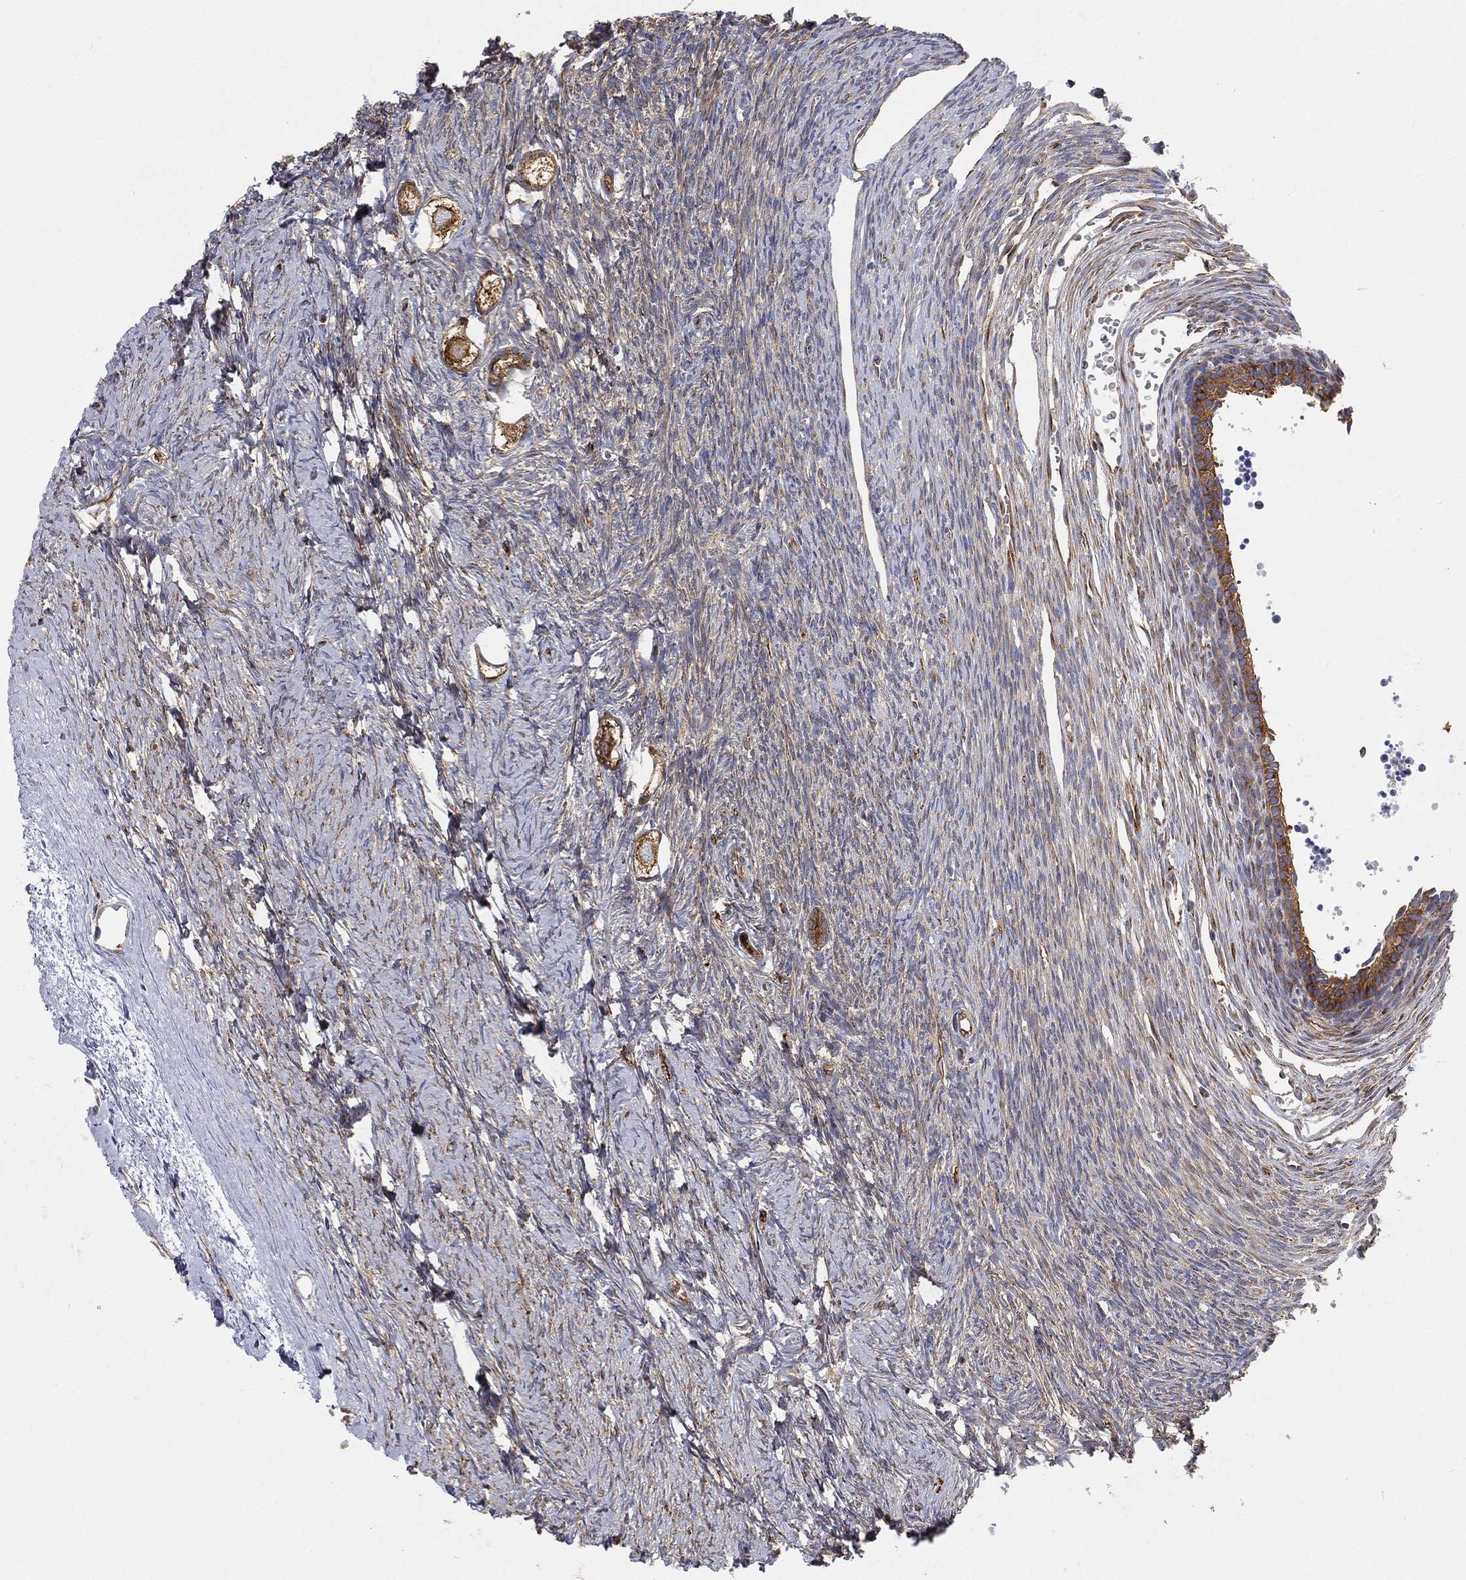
{"staining": {"intensity": "strong", "quantity": ">75%", "location": "cytoplasmic/membranous"}, "tissue": "ovary", "cell_type": "Follicle cells", "image_type": "normal", "snomed": [{"axis": "morphology", "description": "Normal tissue, NOS"}, {"axis": "topography", "description": "Ovary"}], "caption": "Protein expression analysis of normal human ovary reveals strong cytoplasmic/membranous positivity in about >75% of follicle cells. The protein of interest is stained brown, and the nuclei are stained in blue (DAB IHC with brightfield microscopy, high magnification).", "gene": "TMEM25", "patient": {"sex": "female", "age": 27}}